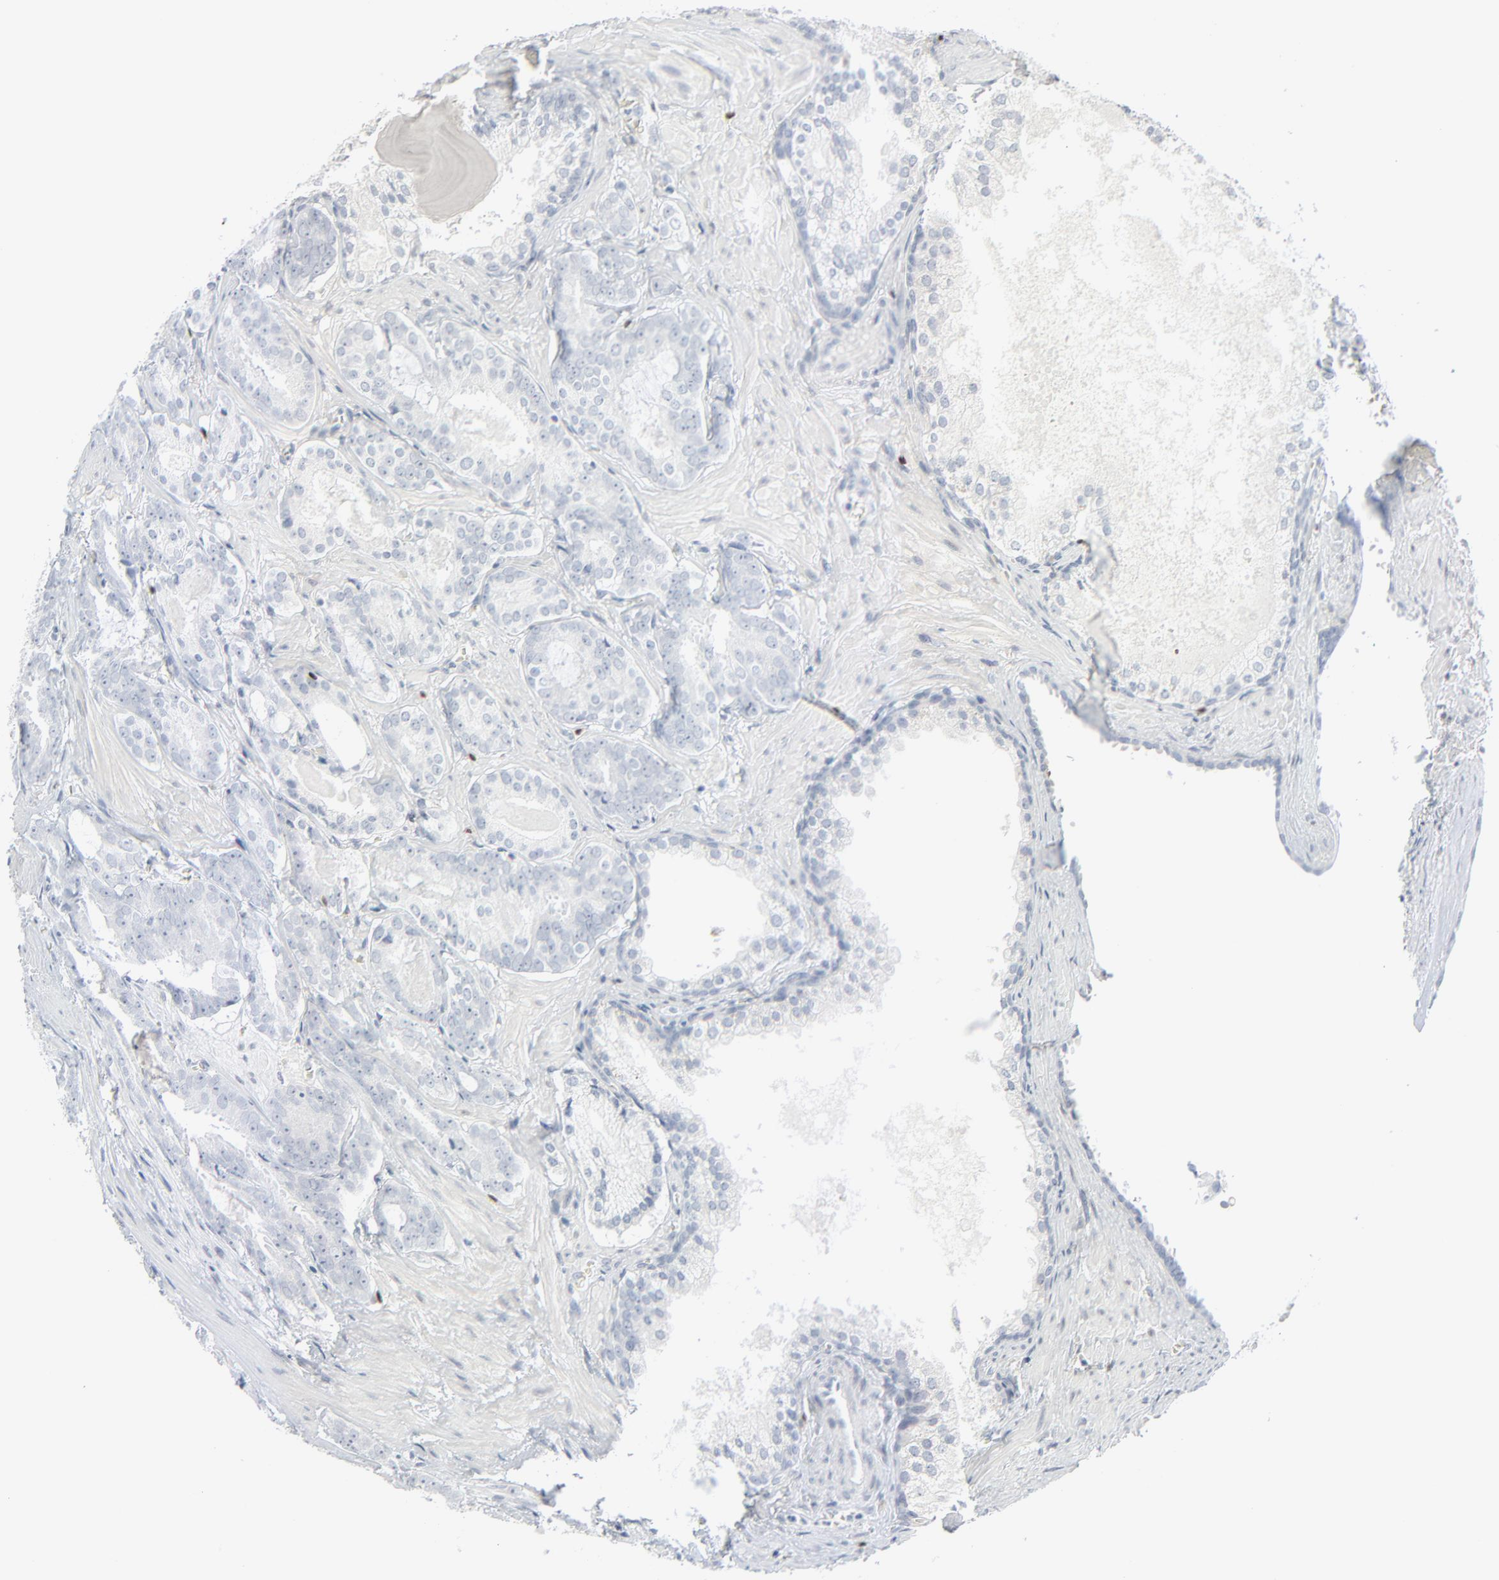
{"staining": {"intensity": "negative", "quantity": "none", "location": "none"}, "tissue": "prostate cancer", "cell_type": "Tumor cells", "image_type": "cancer", "snomed": [{"axis": "morphology", "description": "Adenocarcinoma, High grade"}, {"axis": "topography", "description": "Prostate"}], "caption": "Immunohistochemistry of human high-grade adenocarcinoma (prostate) demonstrates no staining in tumor cells. The staining is performed using DAB (3,3'-diaminobenzidine) brown chromogen with nuclei counter-stained in using hematoxylin.", "gene": "MITF", "patient": {"sex": "male", "age": 64}}